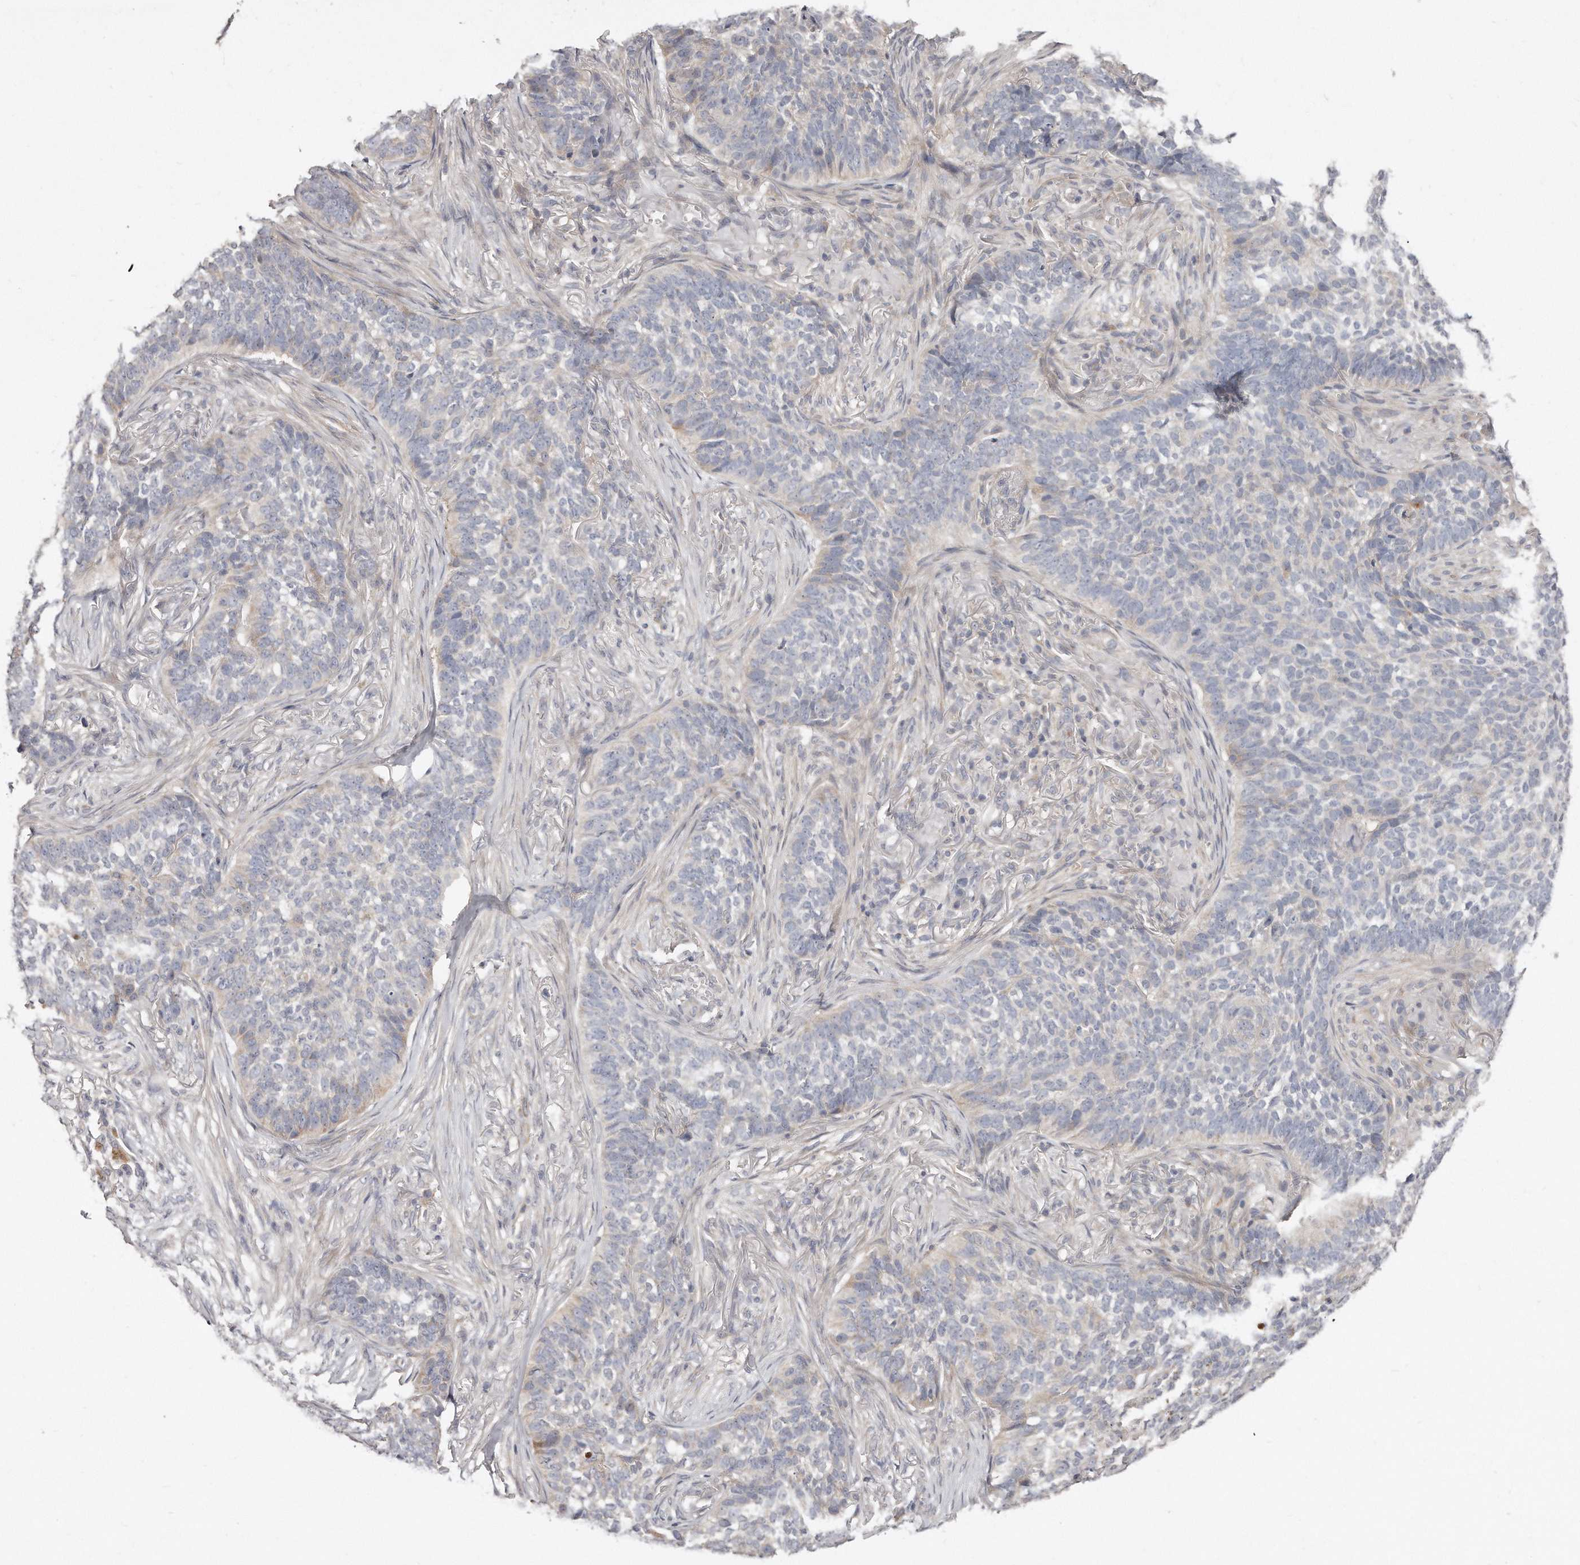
{"staining": {"intensity": "weak", "quantity": "<25%", "location": "cytoplasmic/membranous"}, "tissue": "skin cancer", "cell_type": "Tumor cells", "image_type": "cancer", "snomed": [{"axis": "morphology", "description": "Basal cell carcinoma"}, {"axis": "topography", "description": "Skin"}], "caption": "Immunohistochemistry (IHC) micrograph of human skin cancer stained for a protein (brown), which displays no positivity in tumor cells.", "gene": "TTLL4", "patient": {"sex": "male", "age": 85}}